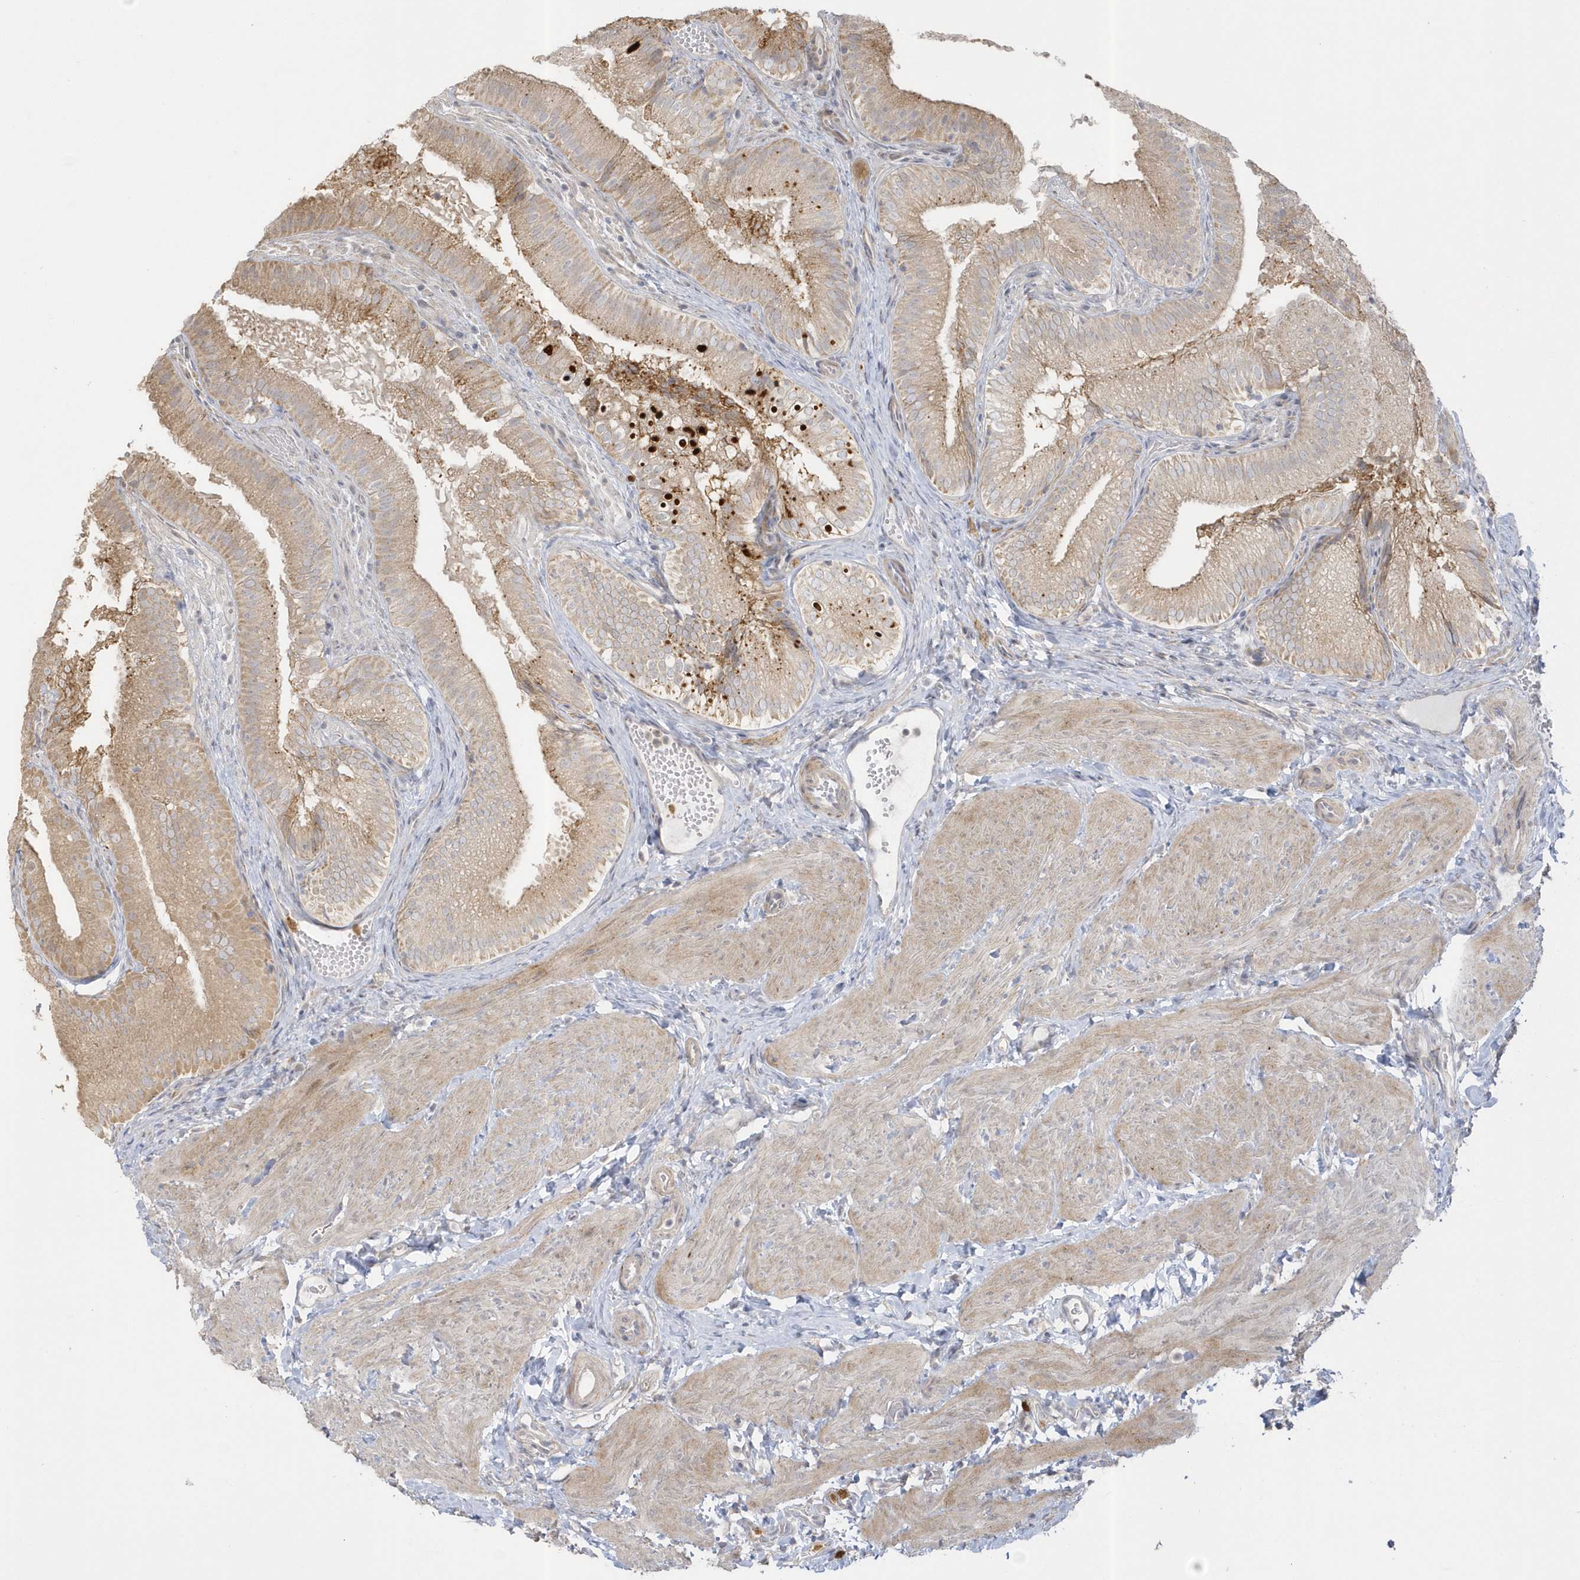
{"staining": {"intensity": "weak", "quantity": ">75%", "location": "cytoplasmic/membranous"}, "tissue": "gallbladder", "cell_type": "Glandular cells", "image_type": "normal", "snomed": [{"axis": "morphology", "description": "Normal tissue, NOS"}, {"axis": "topography", "description": "Gallbladder"}], "caption": "Gallbladder stained with immunohistochemistry (IHC) shows weak cytoplasmic/membranous staining in about >75% of glandular cells.", "gene": "NAF1", "patient": {"sex": "female", "age": 30}}